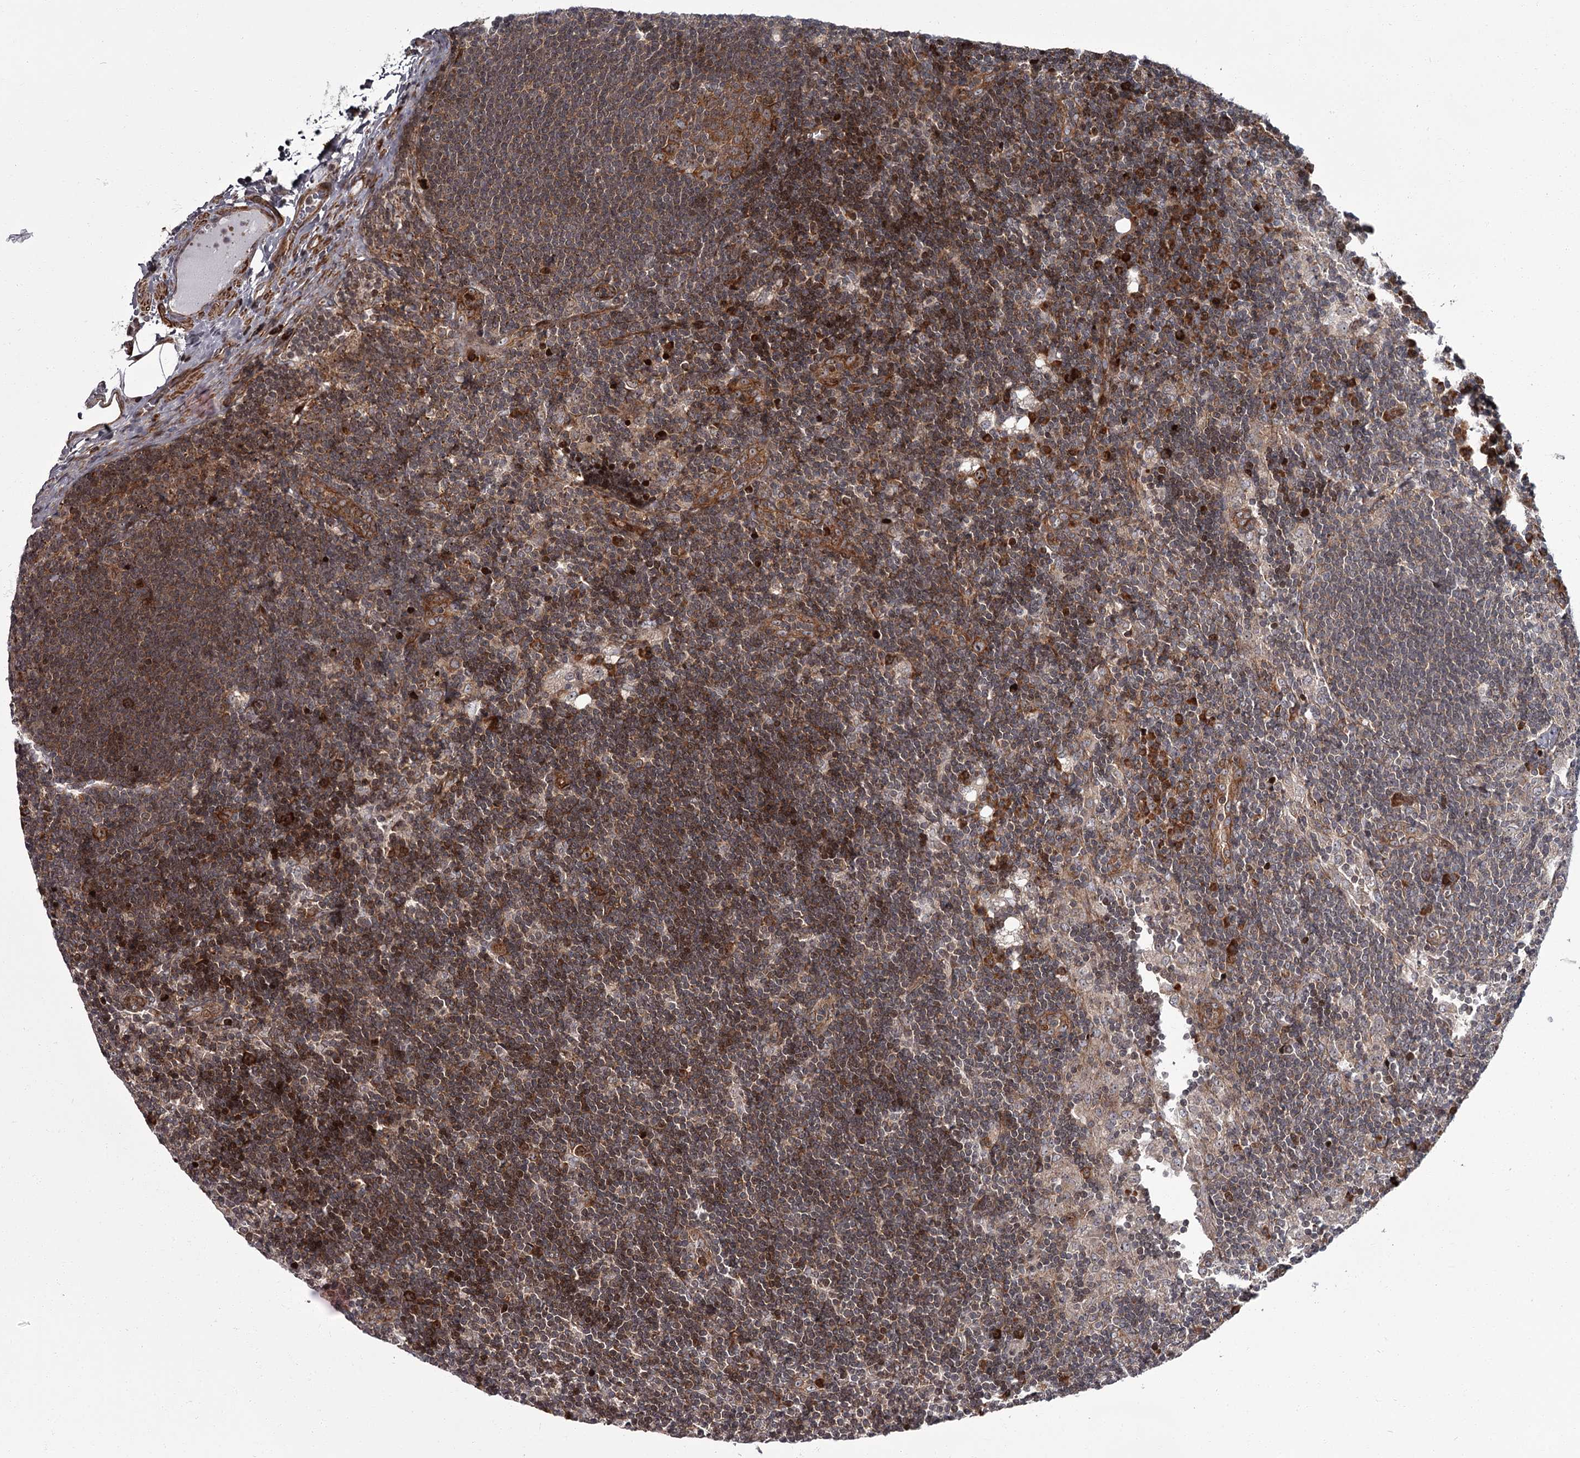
{"staining": {"intensity": "moderate", "quantity": ">75%", "location": "cytoplasmic/membranous"}, "tissue": "lymph node", "cell_type": "Germinal center cells", "image_type": "normal", "snomed": [{"axis": "morphology", "description": "Normal tissue, NOS"}, {"axis": "topography", "description": "Lymph node"}], "caption": "Immunohistochemistry (IHC) of benign lymph node shows medium levels of moderate cytoplasmic/membranous staining in about >75% of germinal center cells. (DAB (3,3'-diaminobenzidine) IHC, brown staining for protein, blue staining for nuclei).", "gene": "THAP9", "patient": {"sex": "male", "age": 24}}